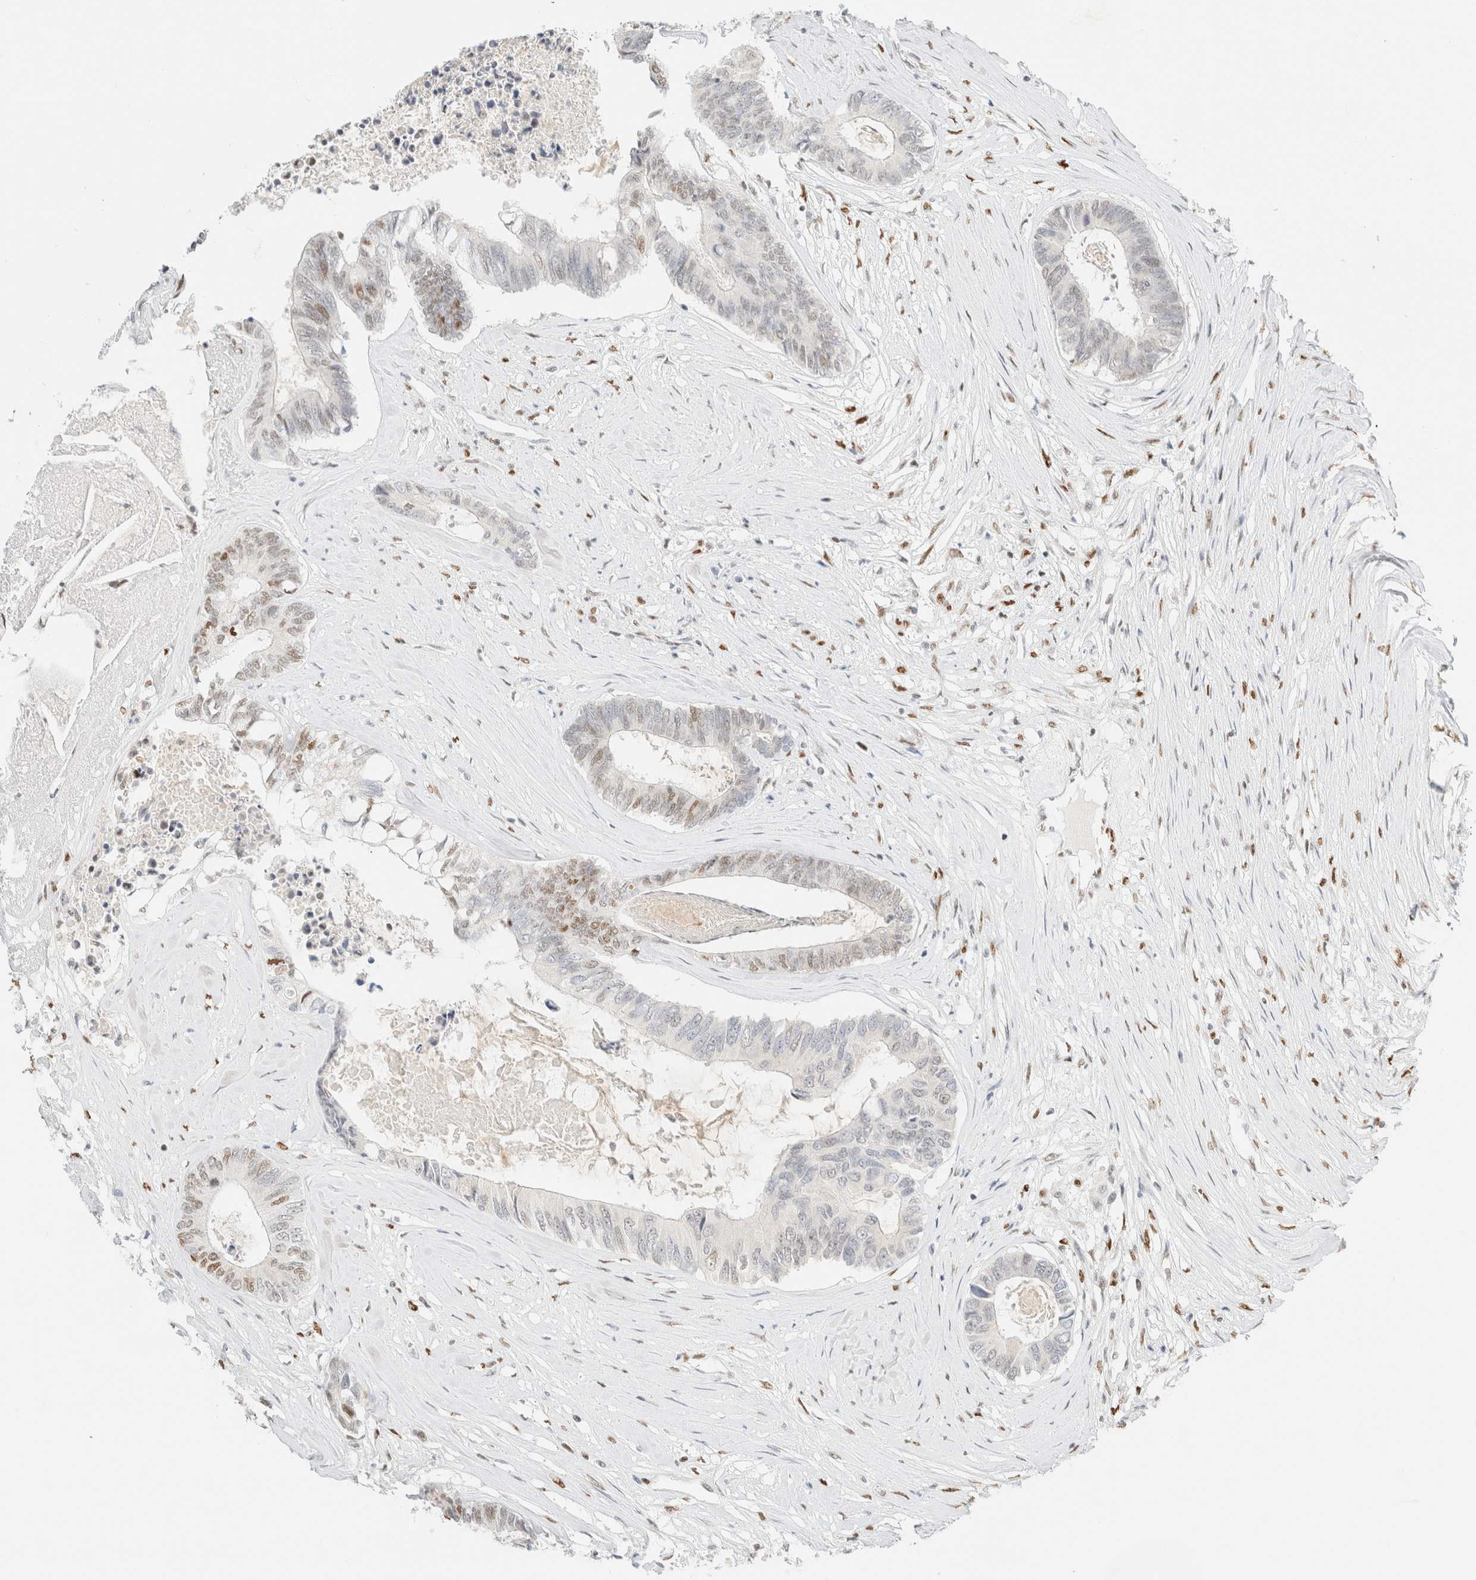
{"staining": {"intensity": "weak", "quantity": "<25%", "location": "nuclear"}, "tissue": "colorectal cancer", "cell_type": "Tumor cells", "image_type": "cancer", "snomed": [{"axis": "morphology", "description": "Adenocarcinoma, NOS"}, {"axis": "topography", "description": "Rectum"}], "caption": "A histopathology image of human colorectal cancer (adenocarcinoma) is negative for staining in tumor cells.", "gene": "DDB2", "patient": {"sex": "male", "age": 63}}